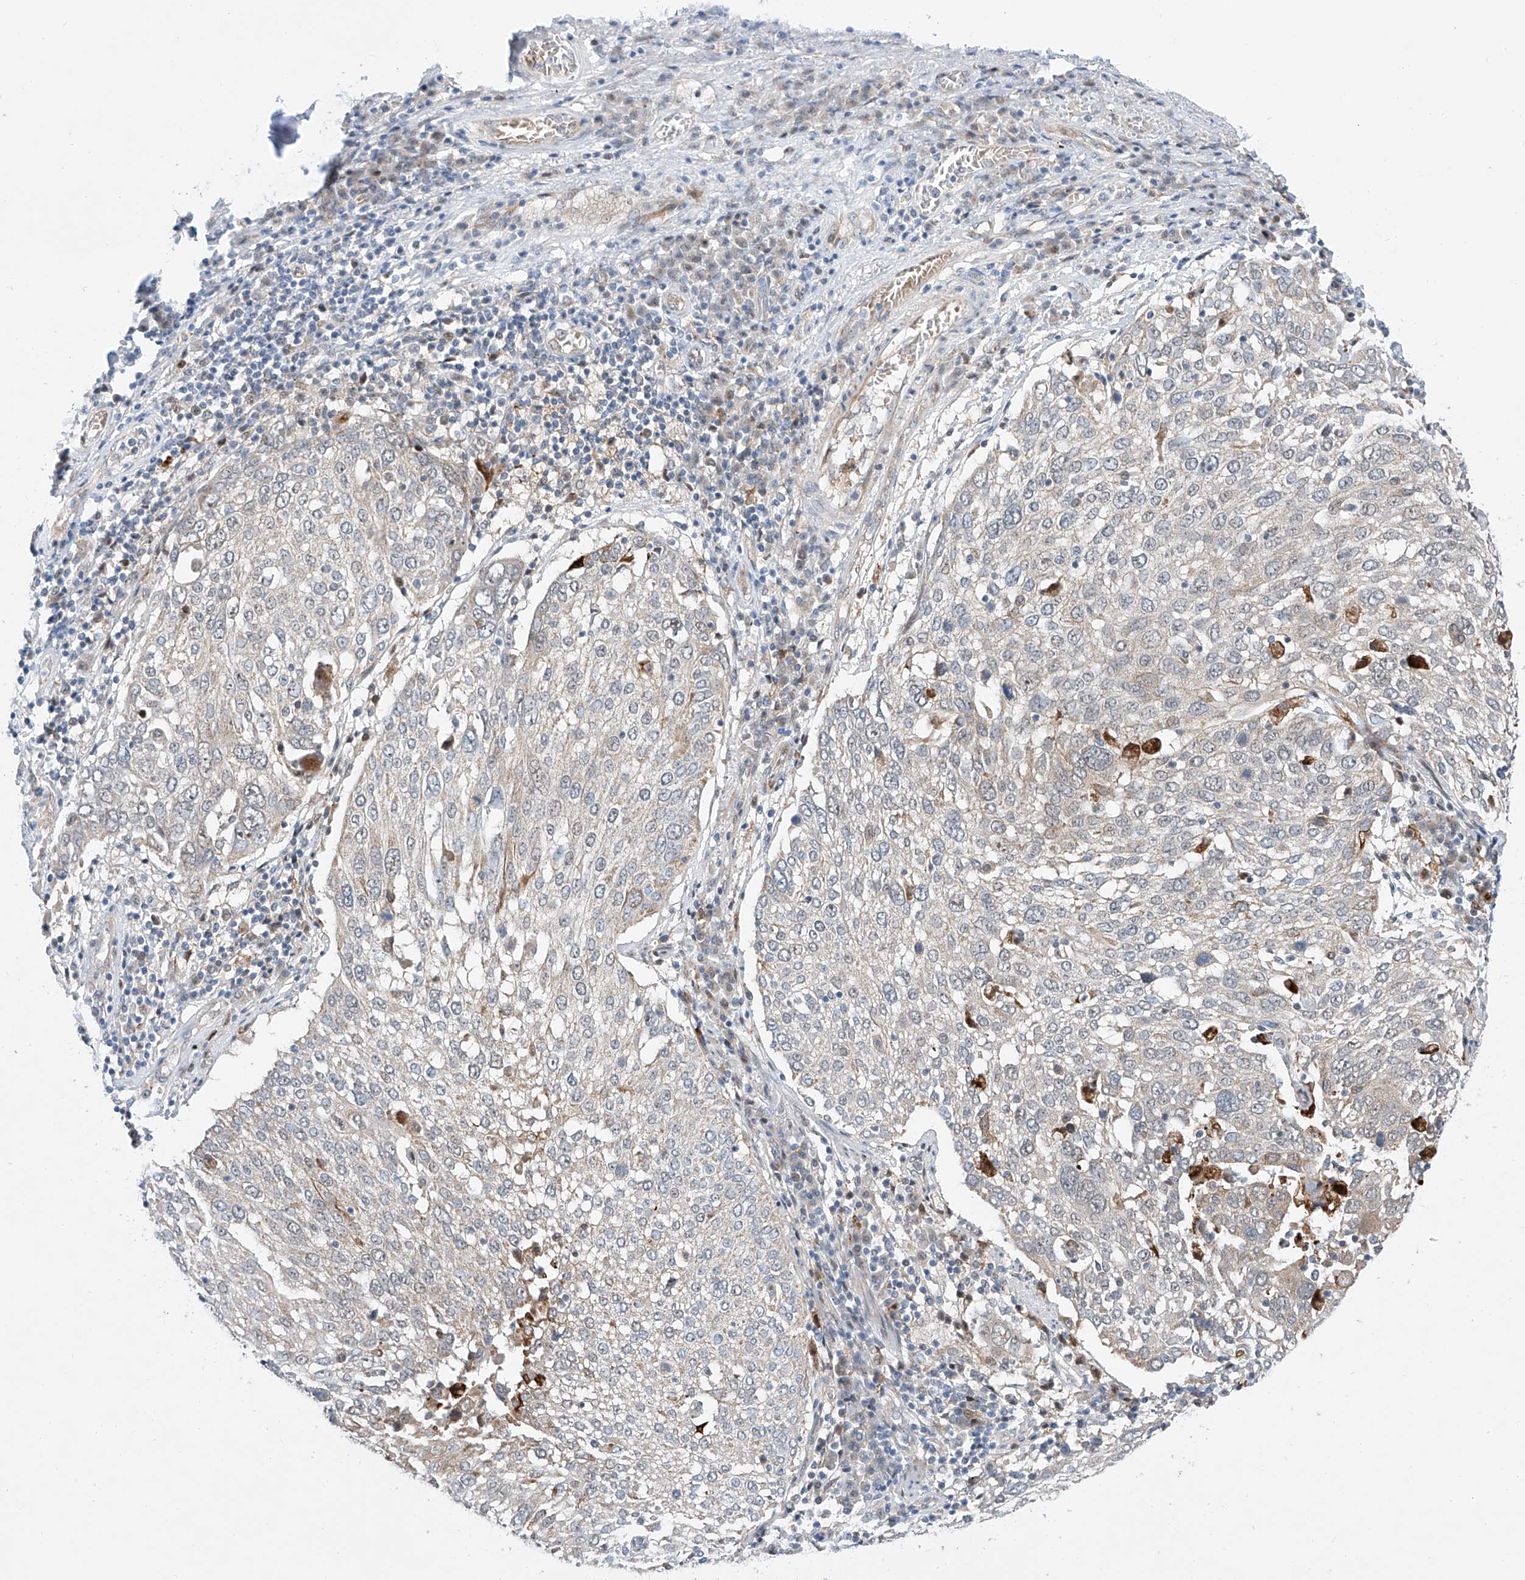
{"staining": {"intensity": "weak", "quantity": "<25%", "location": "cytoplasmic/membranous"}, "tissue": "lung cancer", "cell_type": "Tumor cells", "image_type": "cancer", "snomed": [{"axis": "morphology", "description": "Squamous cell carcinoma, NOS"}, {"axis": "topography", "description": "Lung"}], "caption": "Lung cancer was stained to show a protein in brown. There is no significant positivity in tumor cells.", "gene": "CLDND1", "patient": {"sex": "male", "age": 65}}